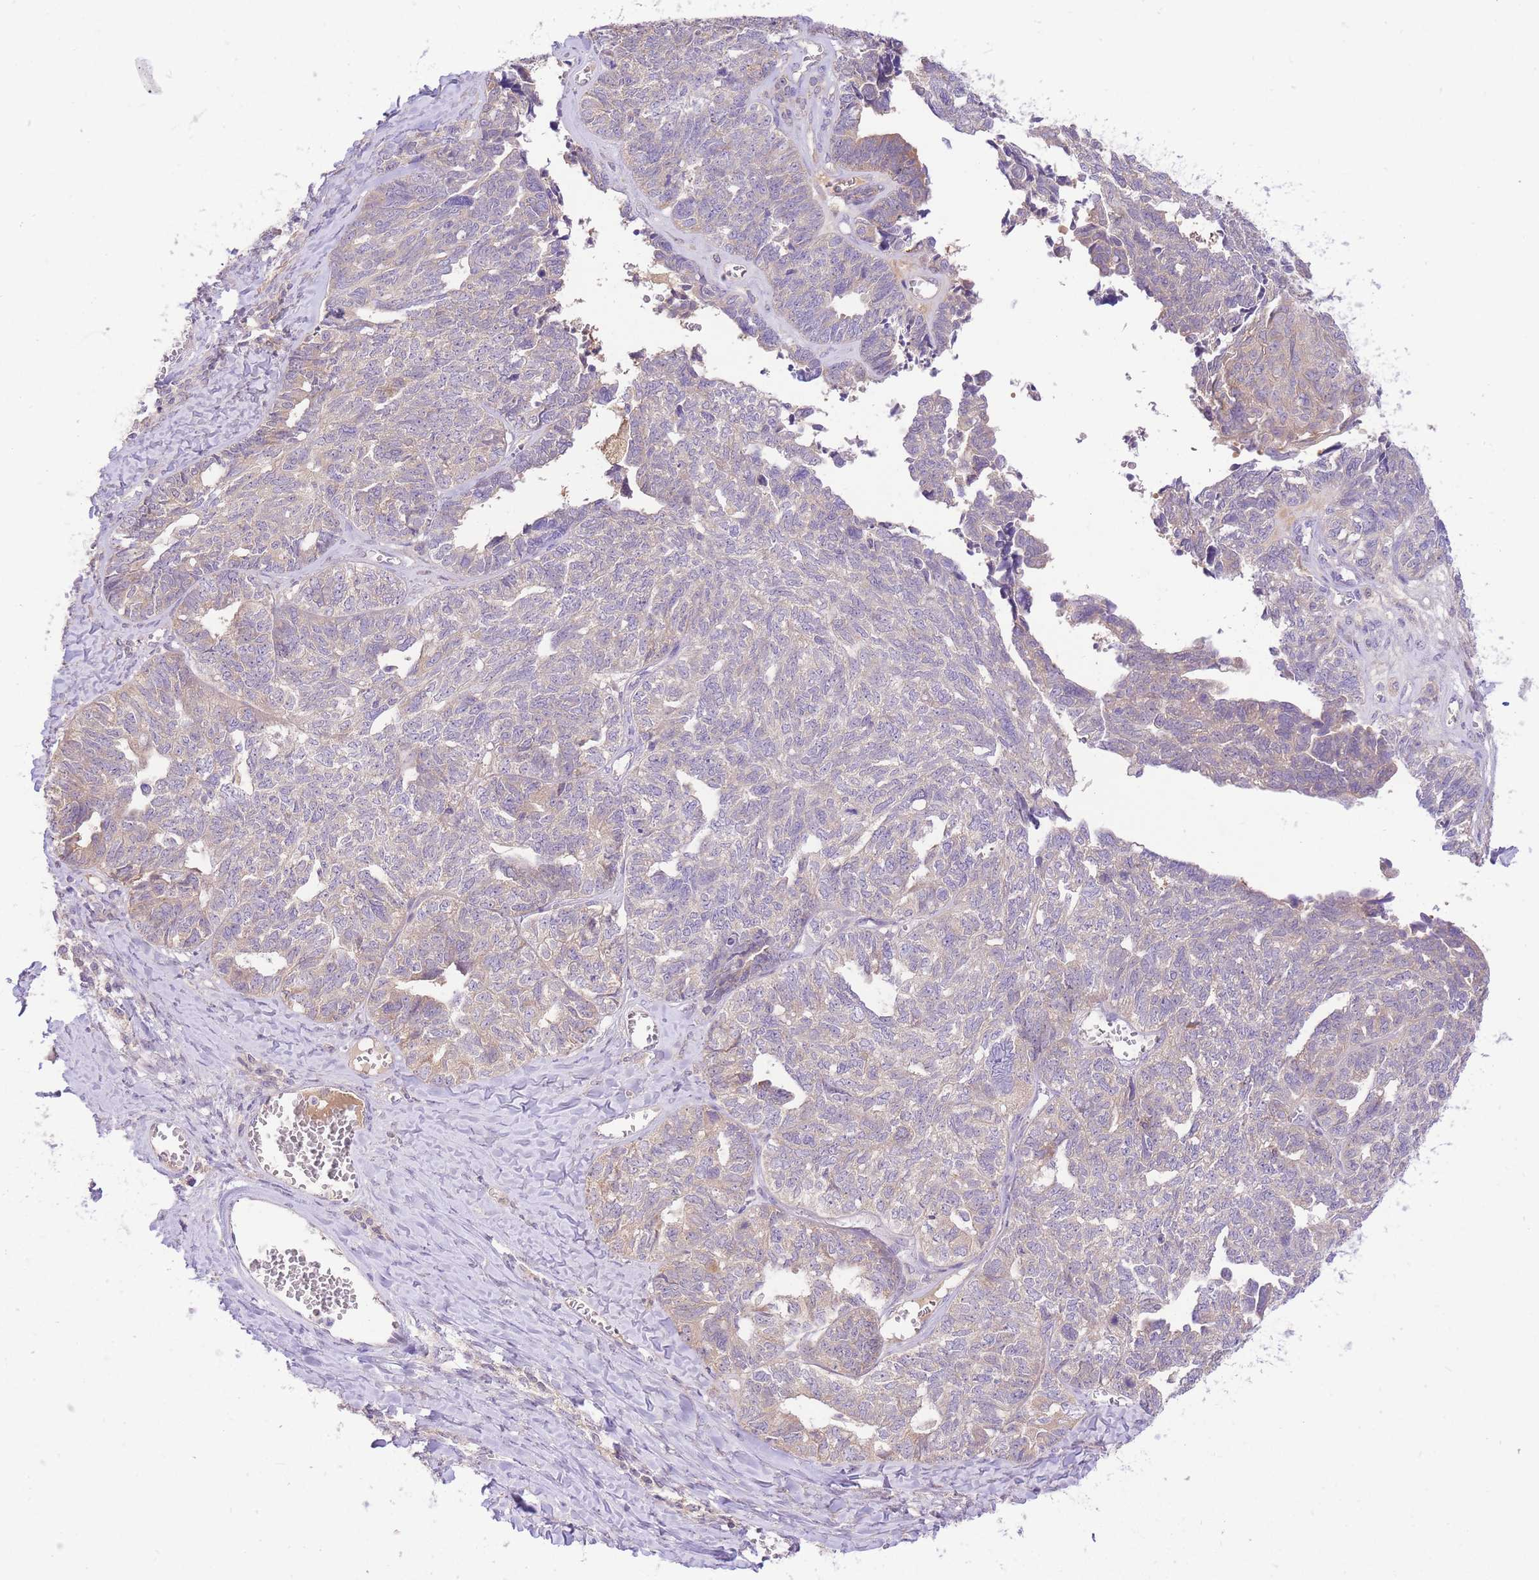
{"staining": {"intensity": "weak", "quantity": "<25%", "location": "cytoplasmic/membranous"}, "tissue": "ovarian cancer", "cell_type": "Tumor cells", "image_type": "cancer", "snomed": [{"axis": "morphology", "description": "Cystadenocarcinoma, serous, NOS"}, {"axis": "topography", "description": "Ovary"}], "caption": "This is a histopathology image of immunohistochemistry (IHC) staining of serous cystadenocarcinoma (ovarian), which shows no staining in tumor cells. (Stains: DAB IHC with hematoxylin counter stain, Microscopy: brightfield microscopy at high magnification).", "gene": "LIPH", "patient": {"sex": "female", "age": 79}}